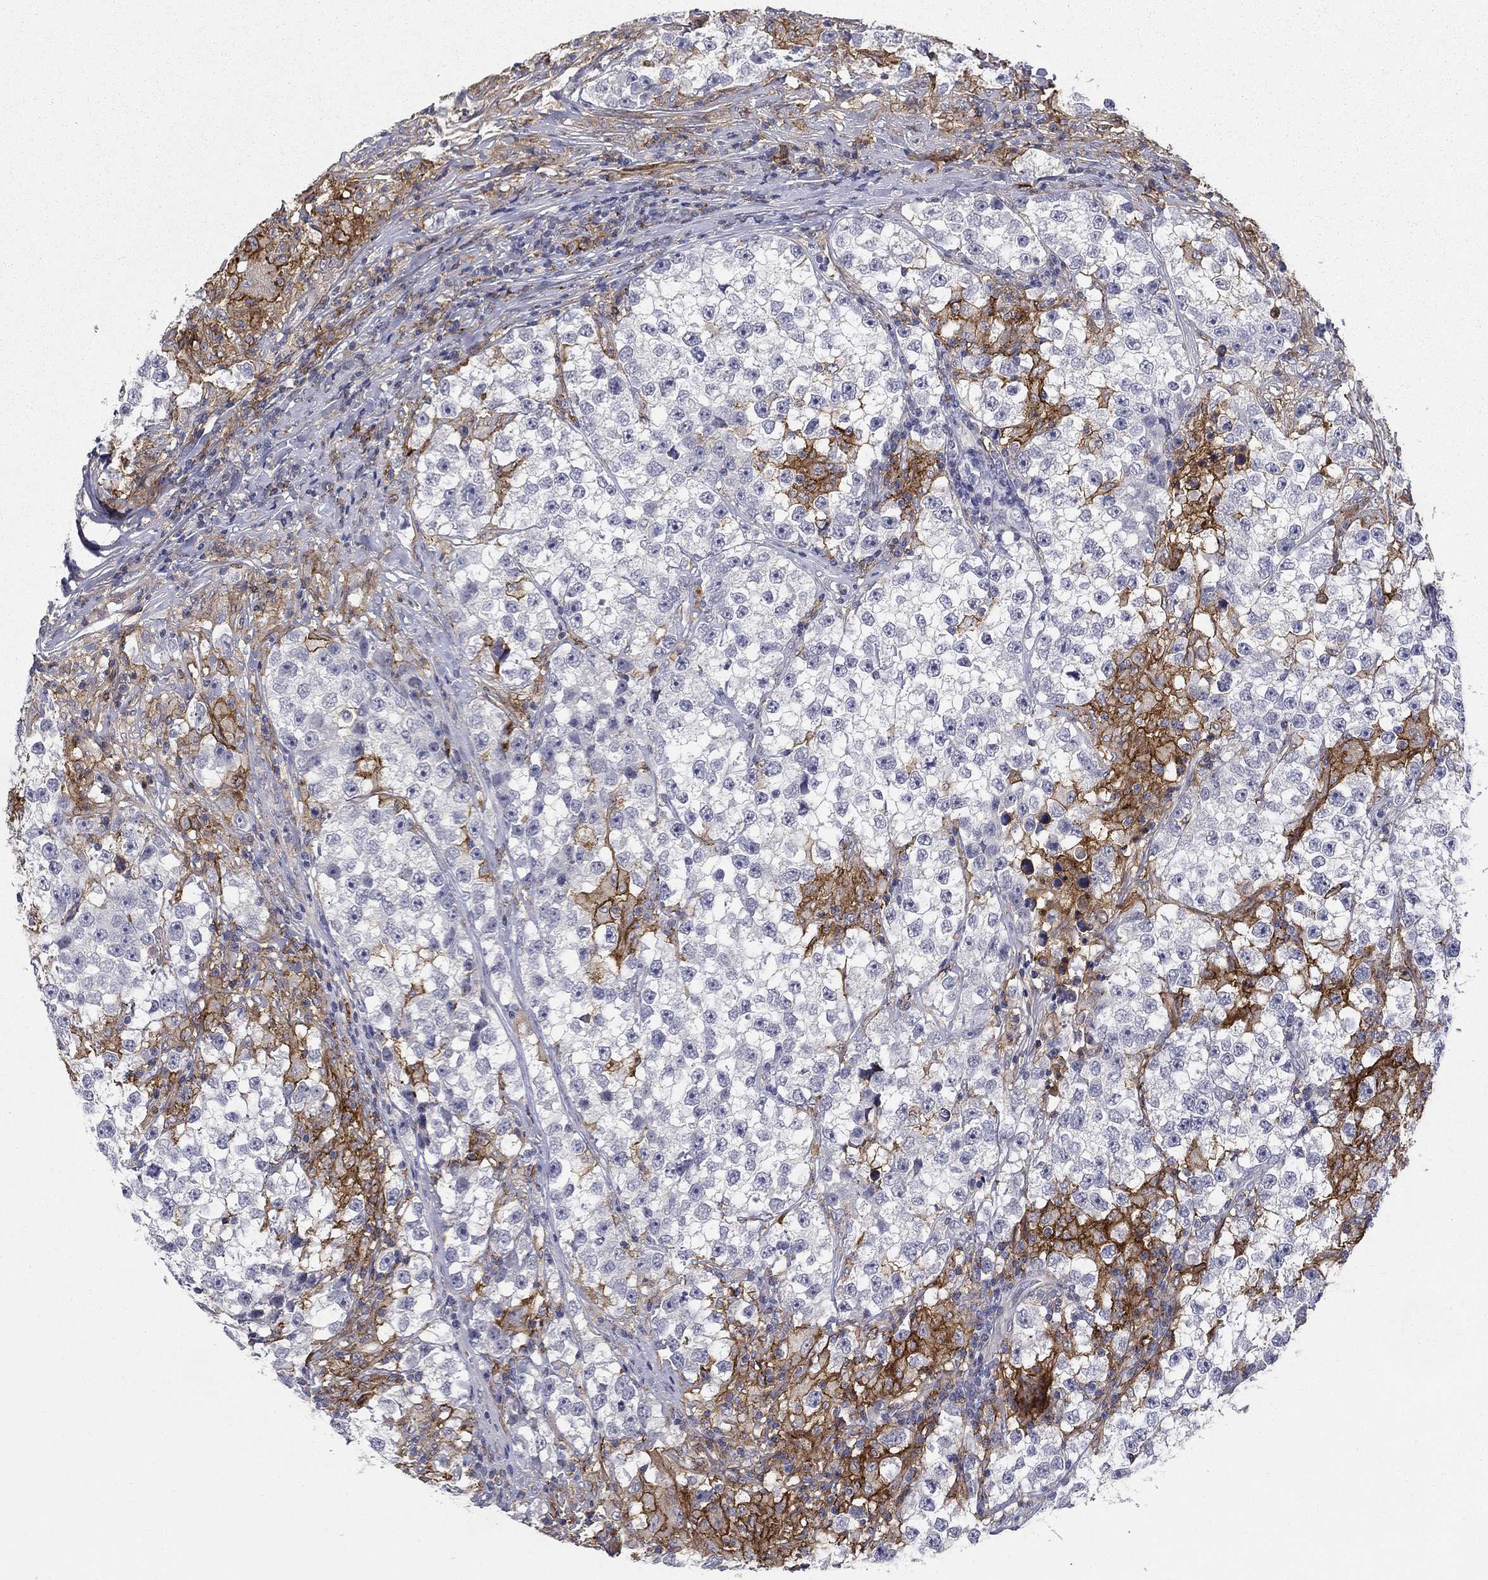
{"staining": {"intensity": "strong", "quantity": "<25%", "location": "cytoplasmic/membranous"}, "tissue": "testis cancer", "cell_type": "Tumor cells", "image_type": "cancer", "snomed": [{"axis": "morphology", "description": "Seminoma, NOS"}, {"axis": "topography", "description": "Testis"}], "caption": "Protein expression analysis of human testis cancer reveals strong cytoplasmic/membranous positivity in approximately <25% of tumor cells. The staining was performed using DAB (3,3'-diaminobenzidine), with brown indicating positive protein expression. Nuclei are stained blue with hematoxylin.", "gene": "CD274", "patient": {"sex": "male", "age": 46}}